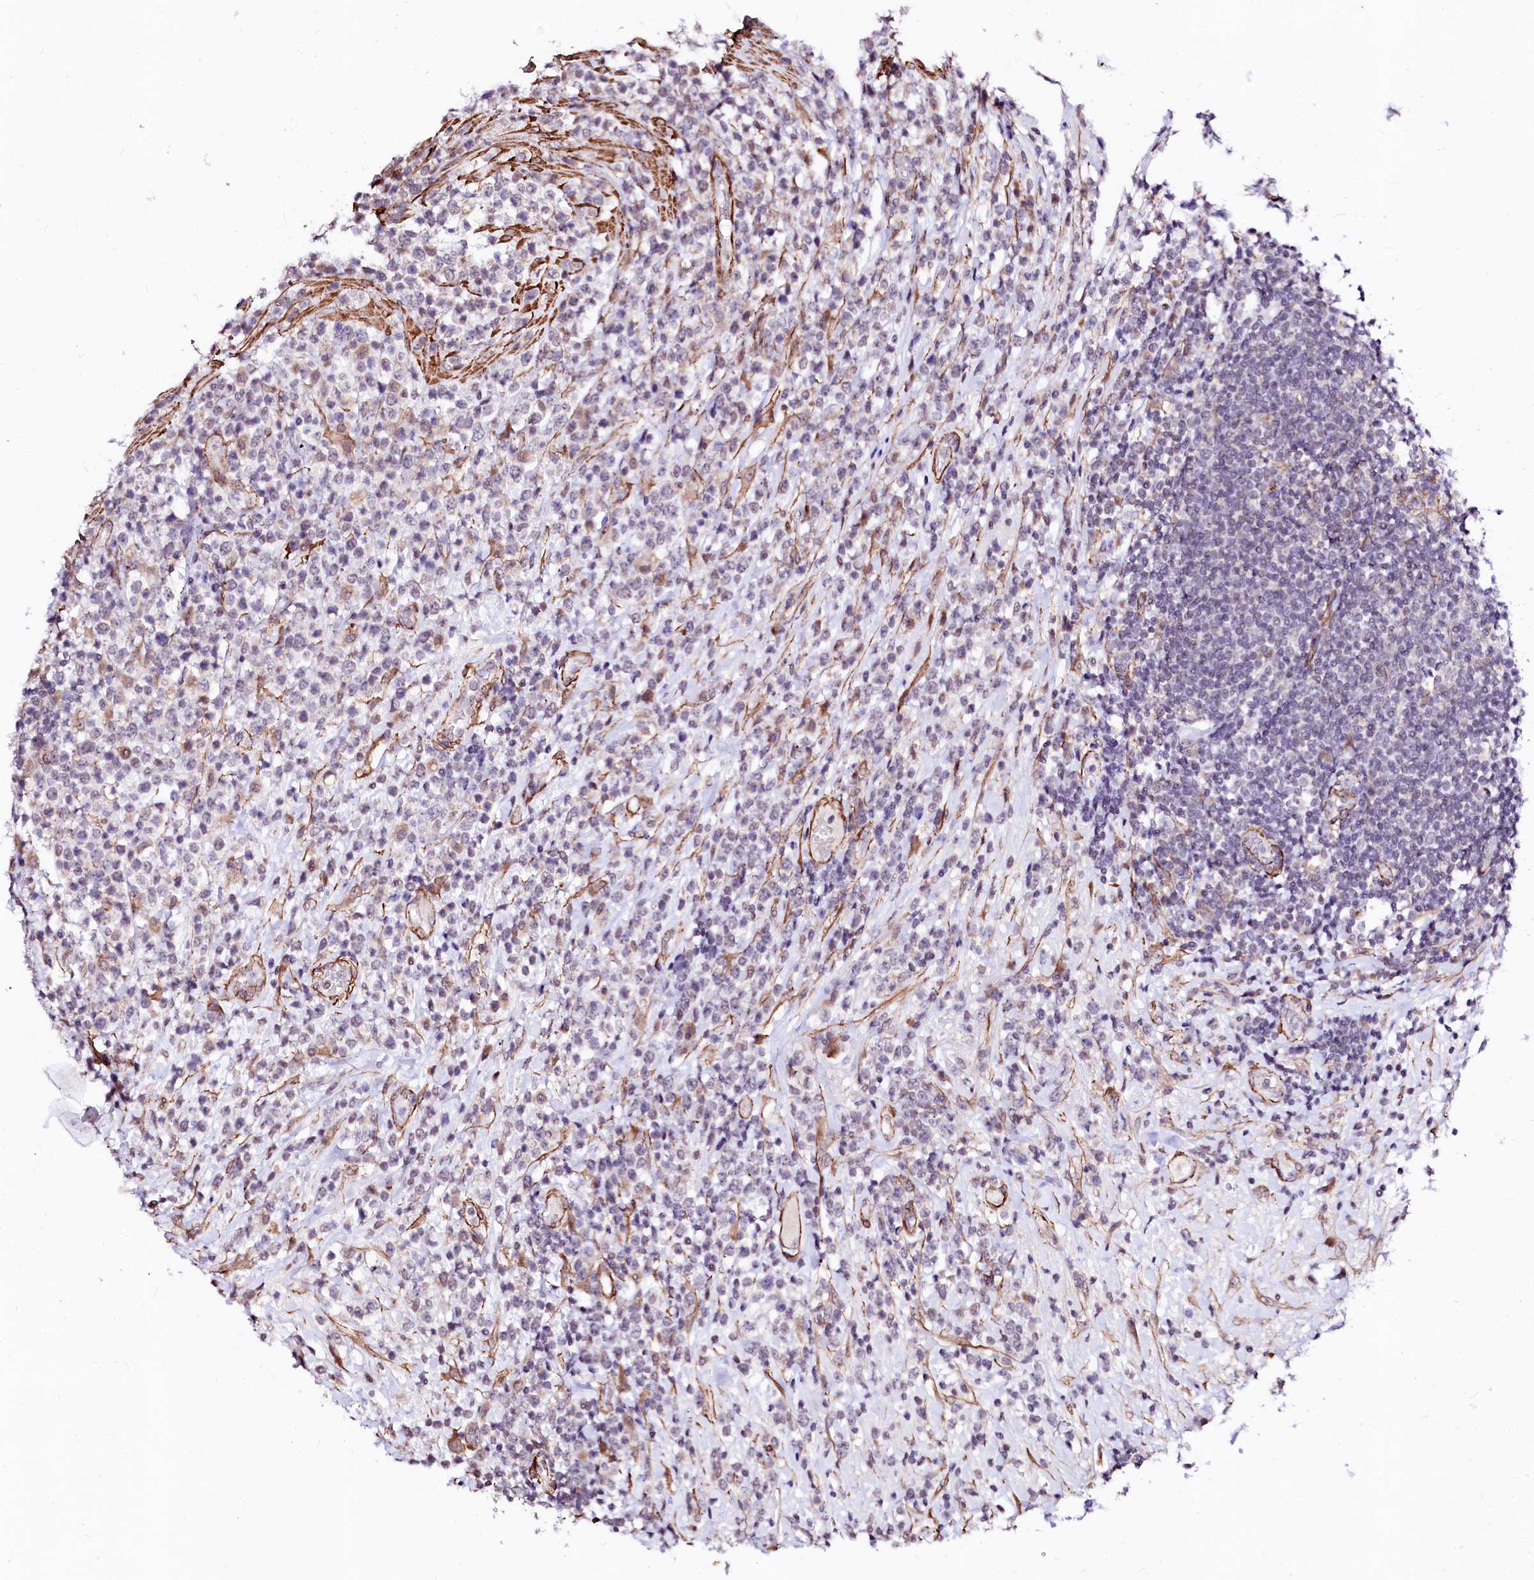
{"staining": {"intensity": "negative", "quantity": "none", "location": "none"}, "tissue": "lymphoma", "cell_type": "Tumor cells", "image_type": "cancer", "snomed": [{"axis": "morphology", "description": "Malignant lymphoma, non-Hodgkin's type, High grade"}, {"axis": "topography", "description": "Colon"}], "caption": "IHC of lymphoma exhibits no positivity in tumor cells.", "gene": "GPR176", "patient": {"sex": "female", "age": 53}}